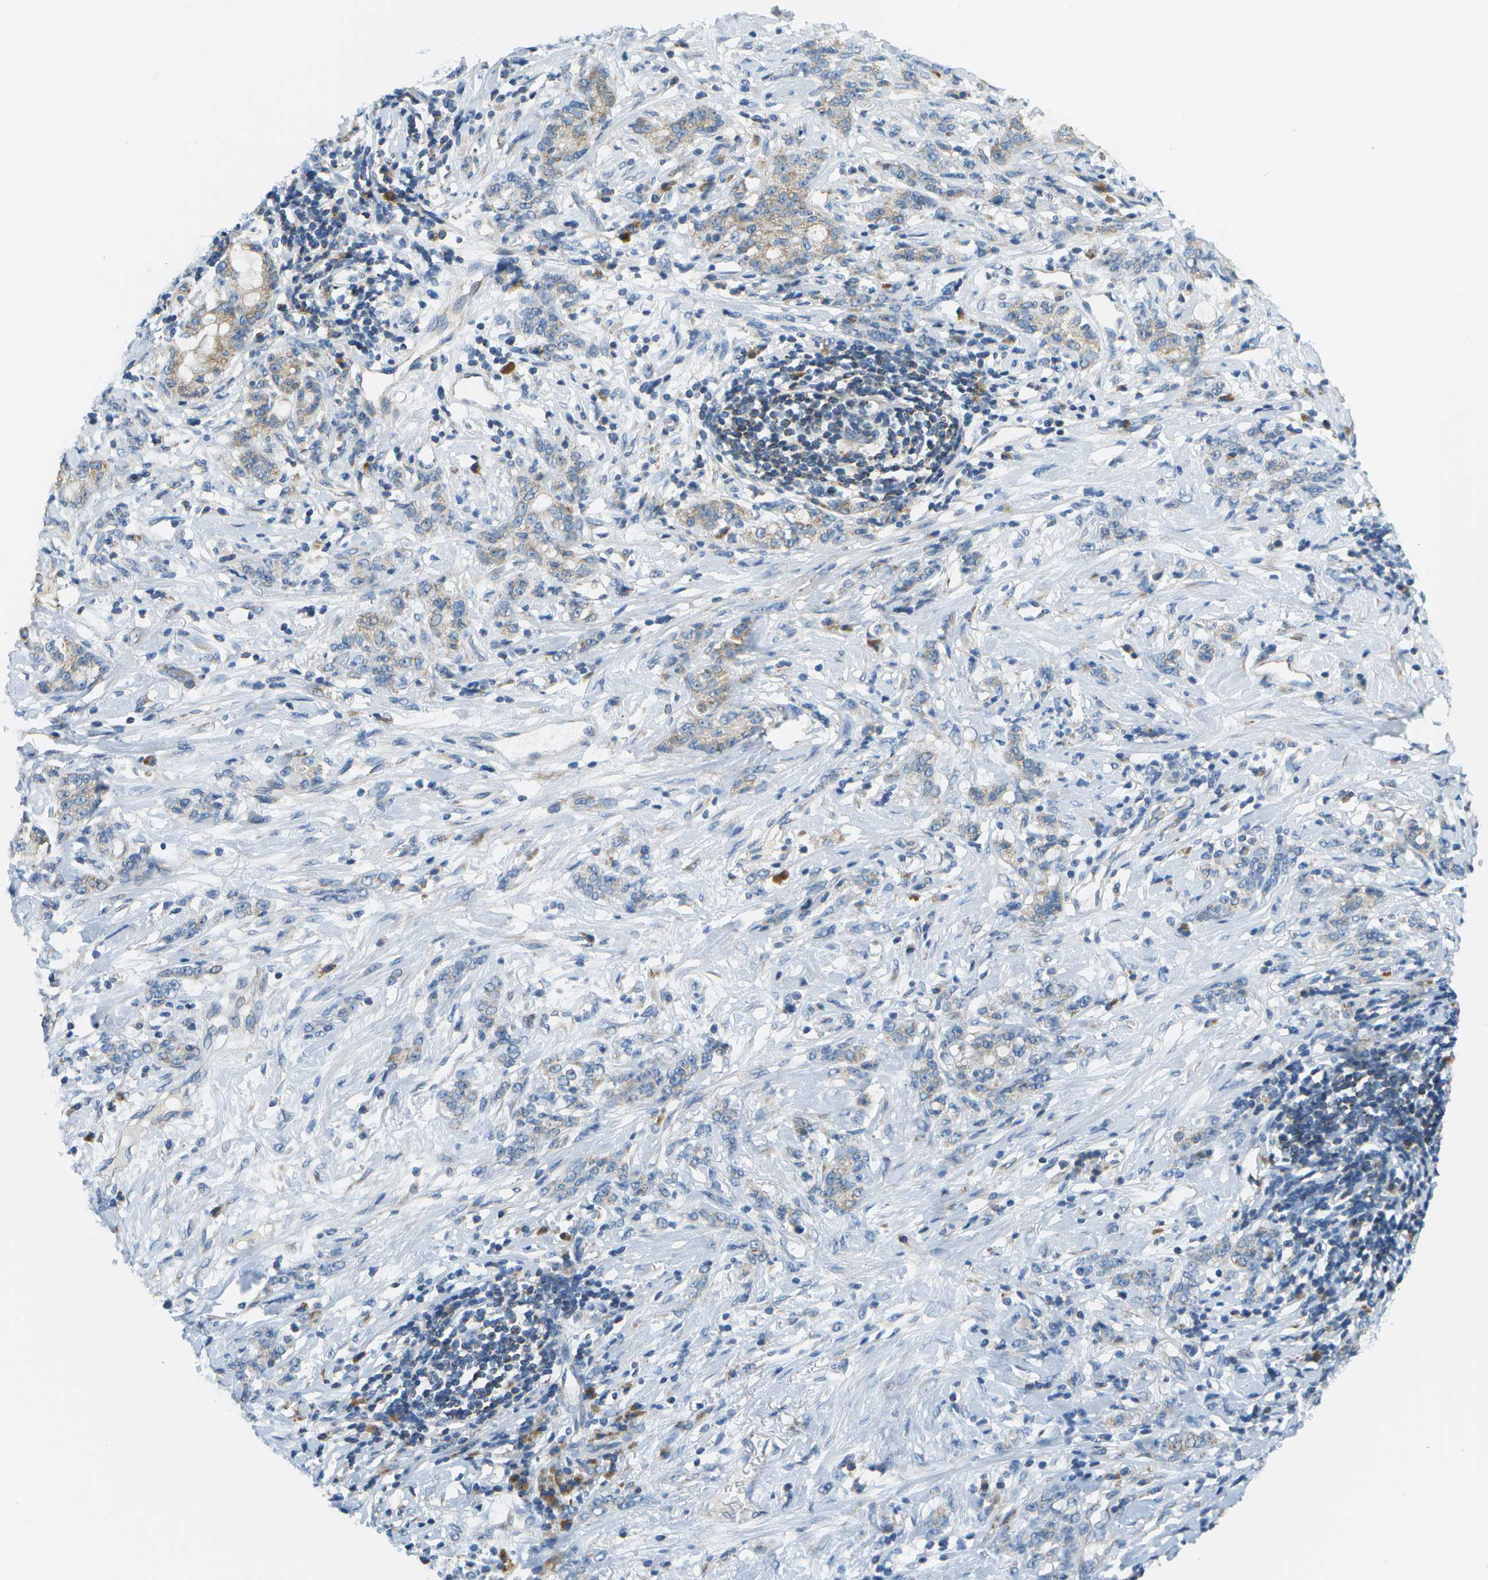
{"staining": {"intensity": "weak", "quantity": "<25%", "location": "cytoplasmic/membranous"}, "tissue": "stomach cancer", "cell_type": "Tumor cells", "image_type": "cancer", "snomed": [{"axis": "morphology", "description": "Adenocarcinoma, NOS"}, {"axis": "topography", "description": "Stomach, lower"}], "caption": "This photomicrograph is of stomach cancer (adenocarcinoma) stained with immunohistochemistry to label a protein in brown with the nuclei are counter-stained blue. There is no positivity in tumor cells.", "gene": "PTGIS", "patient": {"sex": "male", "age": 88}}